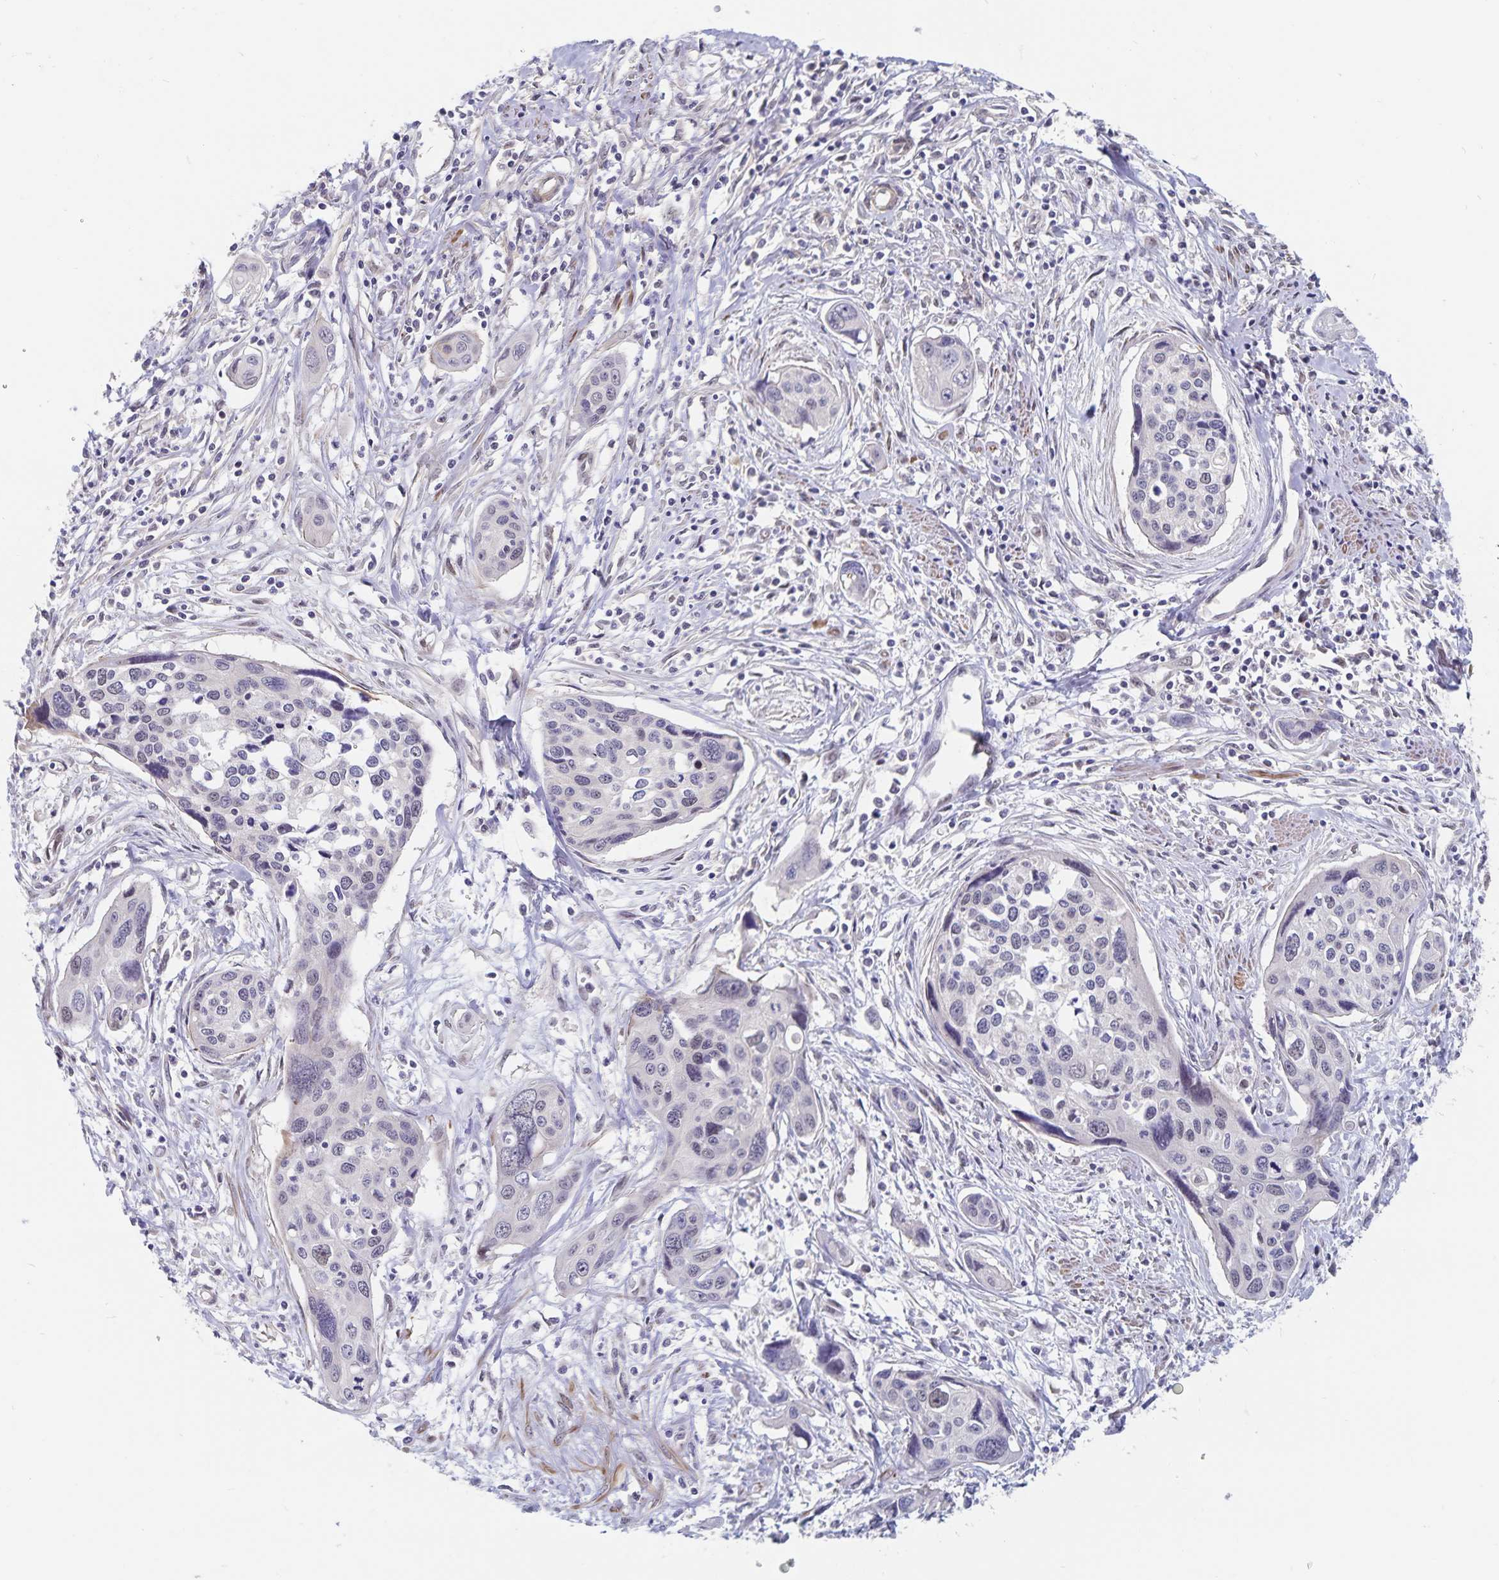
{"staining": {"intensity": "negative", "quantity": "none", "location": "none"}, "tissue": "cervical cancer", "cell_type": "Tumor cells", "image_type": "cancer", "snomed": [{"axis": "morphology", "description": "Squamous cell carcinoma, NOS"}, {"axis": "topography", "description": "Cervix"}], "caption": "Tumor cells are negative for brown protein staining in squamous cell carcinoma (cervical).", "gene": "BAG6", "patient": {"sex": "female", "age": 31}}